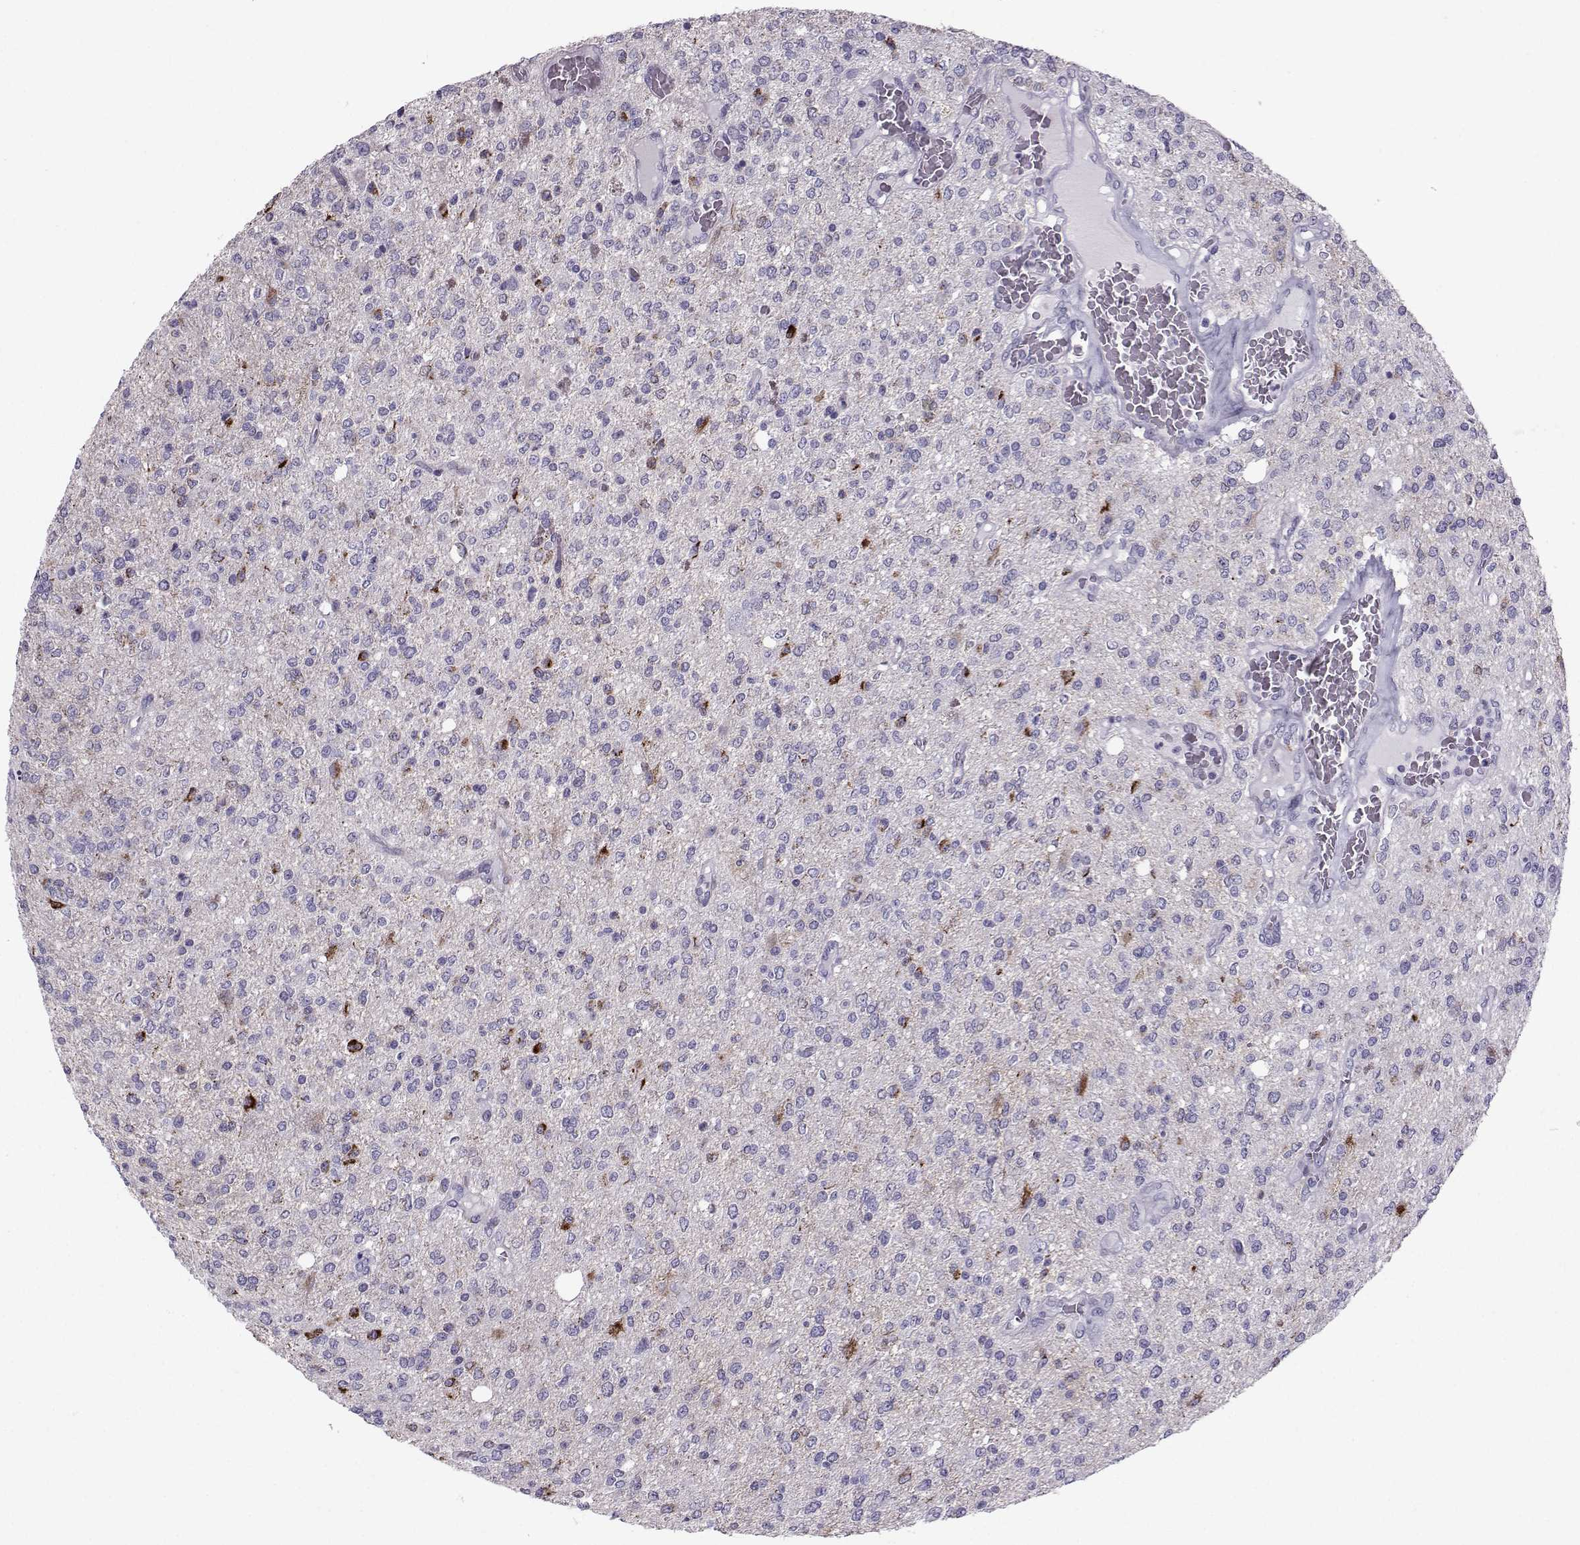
{"staining": {"intensity": "strong", "quantity": "<25%", "location": "cytoplasmic/membranous"}, "tissue": "glioma", "cell_type": "Tumor cells", "image_type": "cancer", "snomed": [{"axis": "morphology", "description": "Glioma, malignant, Low grade"}, {"axis": "topography", "description": "Brain"}], "caption": "Immunohistochemical staining of malignant low-grade glioma reveals strong cytoplasmic/membranous protein expression in about <25% of tumor cells. (brown staining indicates protein expression, while blue staining denotes nuclei).", "gene": "DMRT3", "patient": {"sex": "male", "age": 67}}